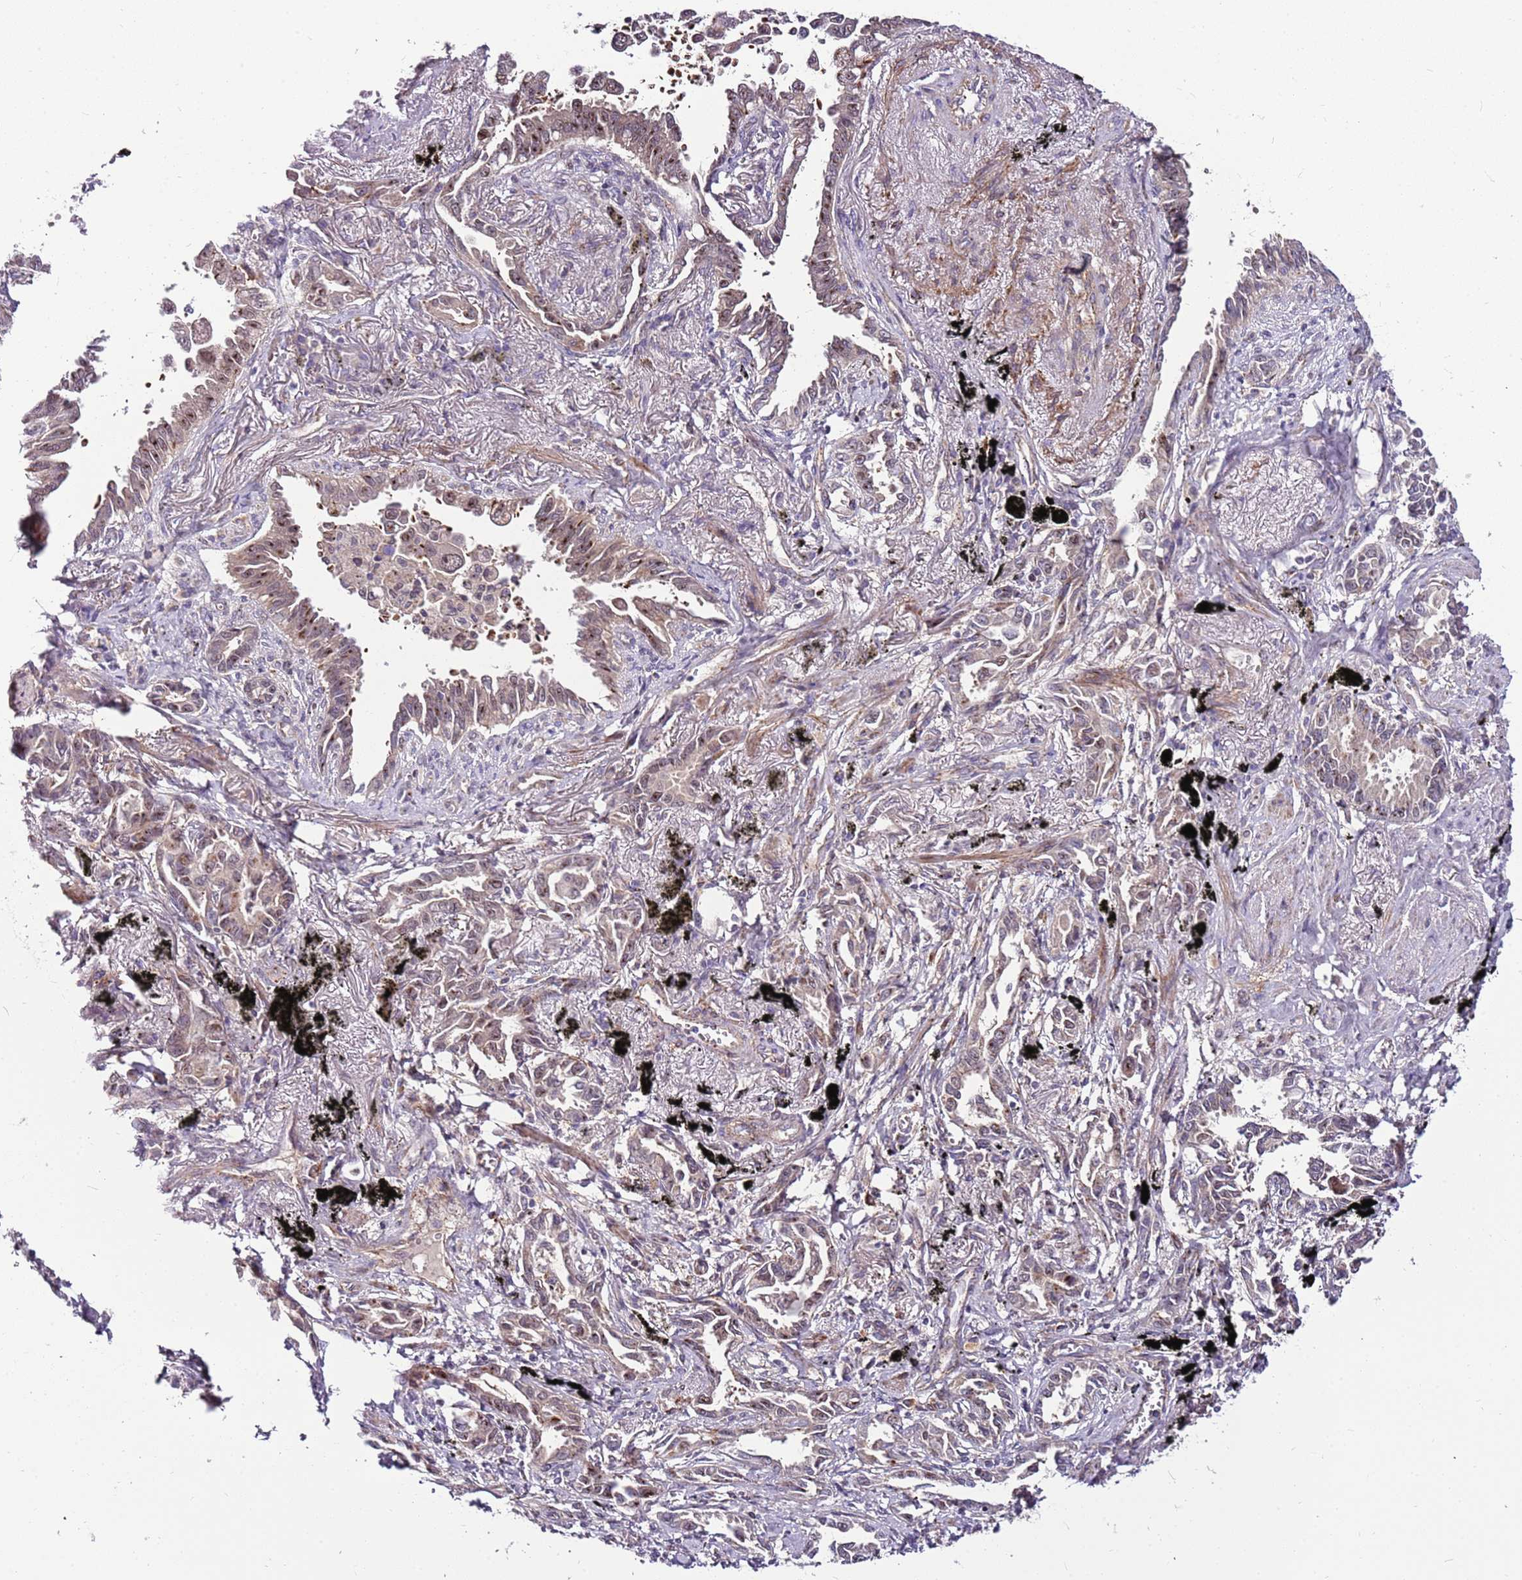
{"staining": {"intensity": "moderate", "quantity": ">75%", "location": "nuclear"}, "tissue": "lung cancer", "cell_type": "Tumor cells", "image_type": "cancer", "snomed": [{"axis": "morphology", "description": "Adenocarcinoma, NOS"}, {"axis": "topography", "description": "Lung"}], "caption": "The image displays immunohistochemical staining of lung adenocarcinoma. There is moderate nuclear expression is appreciated in about >75% of tumor cells. The staining was performed using DAB to visualize the protein expression in brown, while the nuclei were stained in blue with hematoxylin (Magnification: 20x).", "gene": "POLE3", "patient": {"sex": "male", "age": 67}}